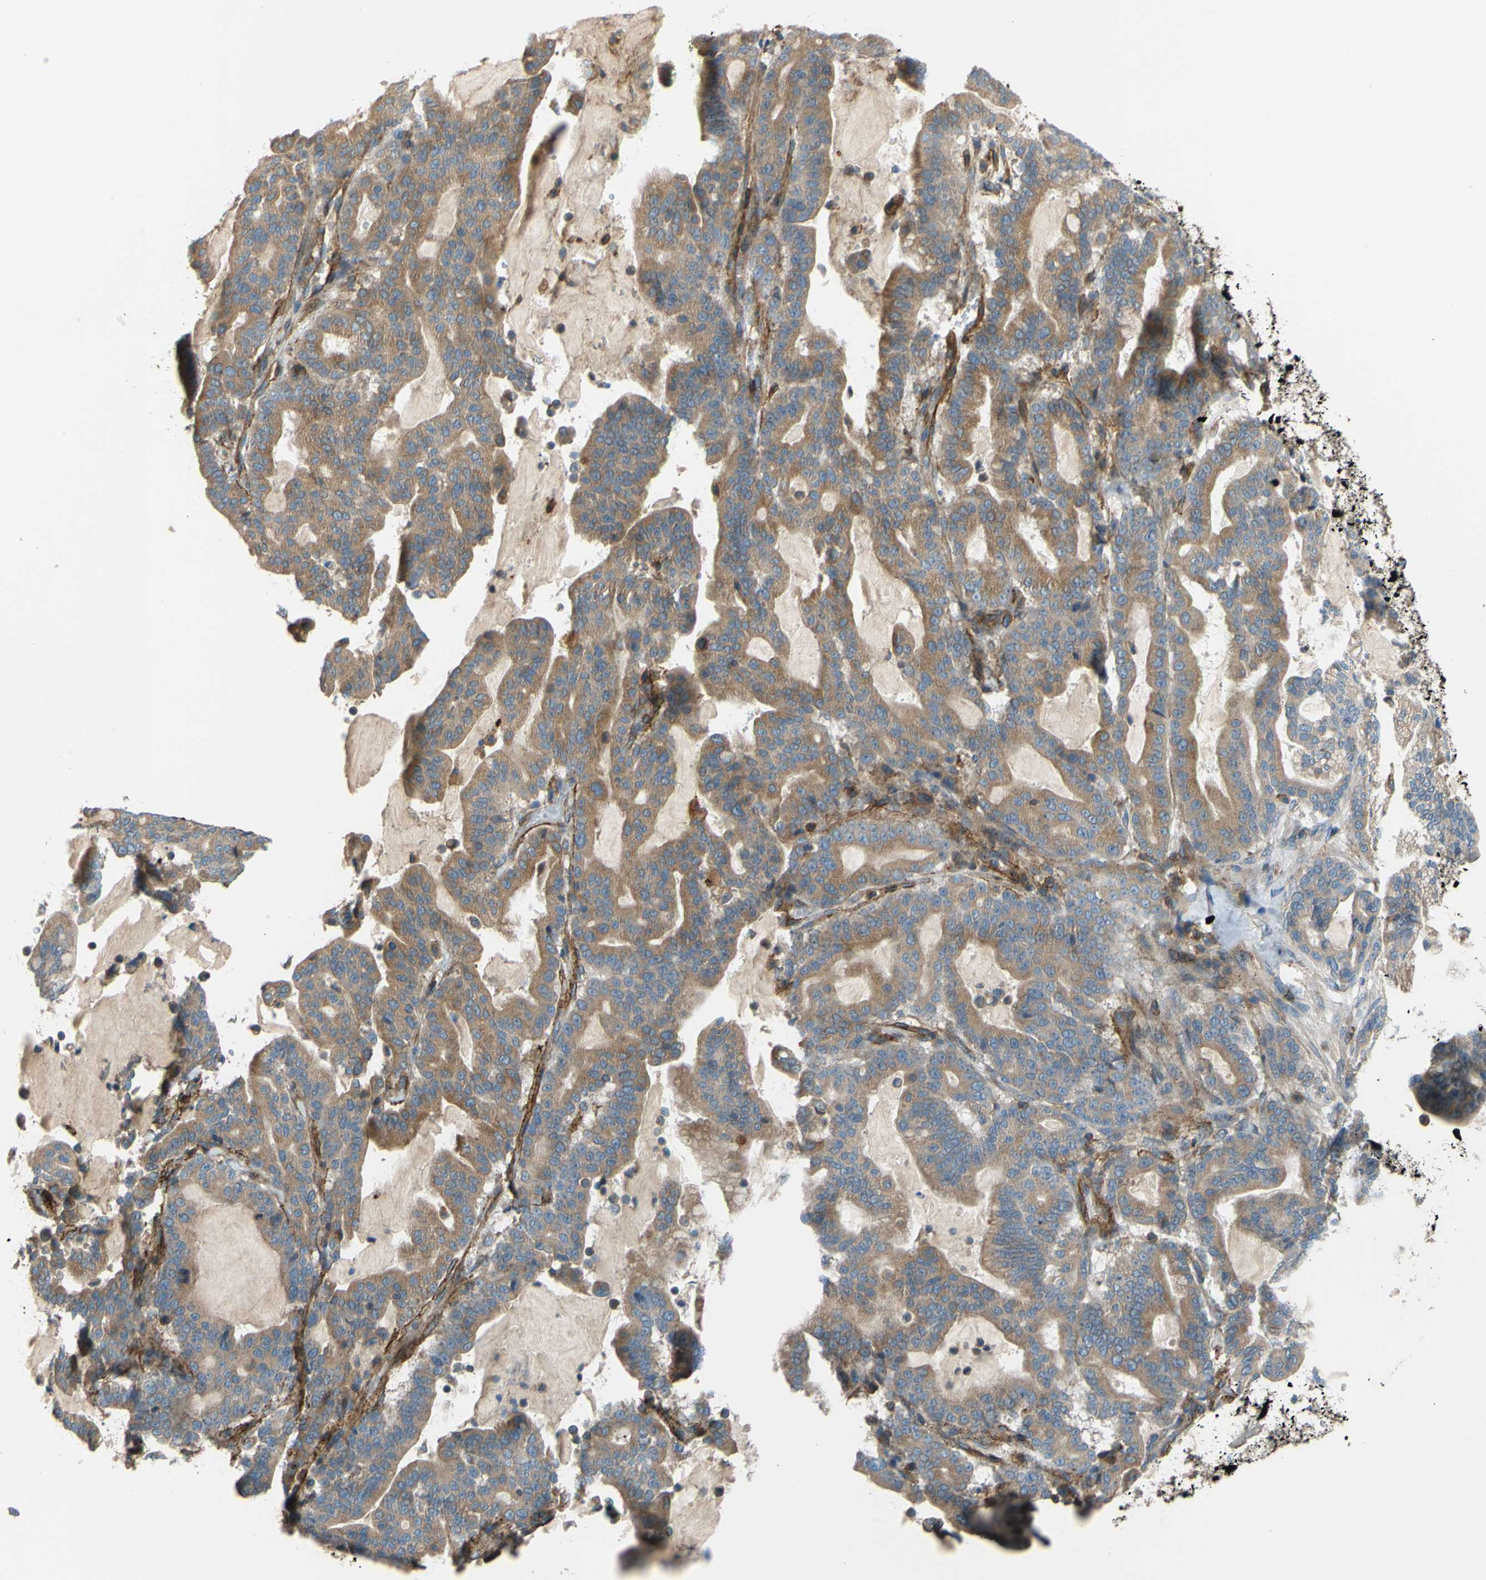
{"staining": {"intensity": "weak", "quantity": ">75%", "location": "cytoplasmic/membranous"}, "tissue": "pancreatic cancer", "cell_type": "Tumor cells", "image_type": "cancer", "snomed": [{"axis": "morphology", "description": "Adenocarcinoma, NOS"}, {"axis": "topography", "description": "Pancreas"}], "caption": "High-power microscopy captured an immunohistochemistry image of pancreatic adenocarcinoma, revealing weak cytoplasmic/membranous expression in about >75% of tumor cells.", "gene": "POR", "patient": {"sex": "male", "age": 63}}